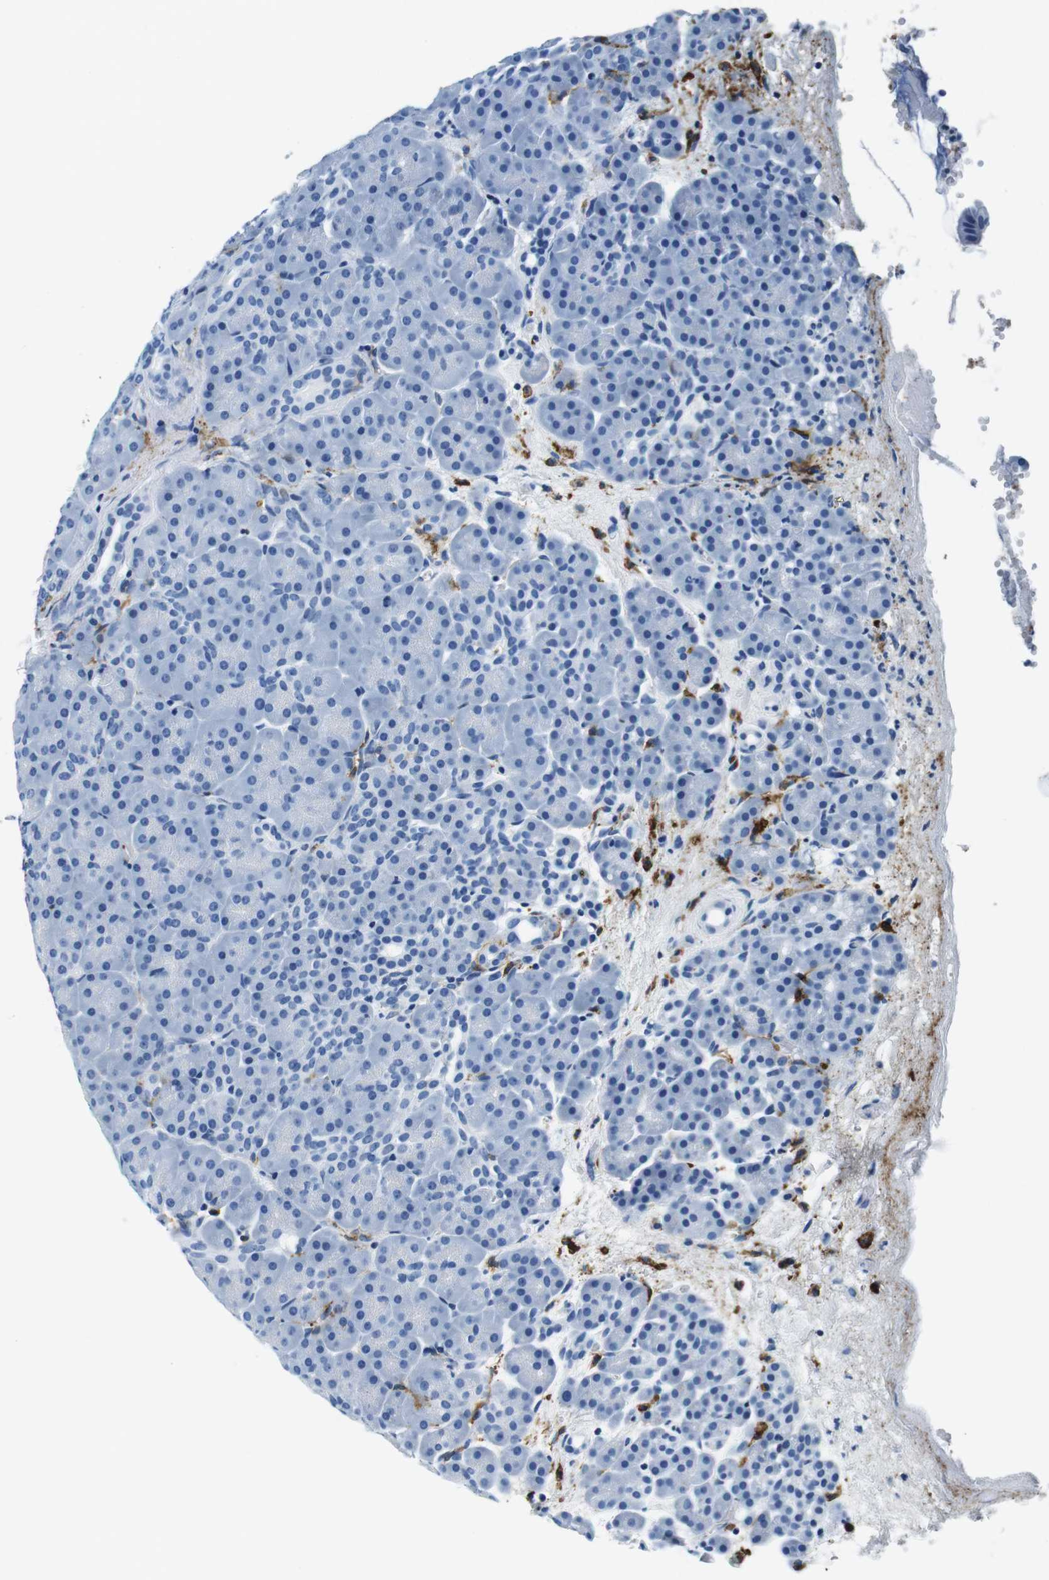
{"staining": {"intensity": "negative", "quantity": "none", "location": "none"}, "tissue": "pancreas", "cell_type": "Exocrine glandular cells", "image_type": "normal", "snomed": [{"axis": "morphology", "description": "Normal tissue, NOS"}, {"axis": "topography", "description": "Pancreas"}], "caption": "The immunohistochemistry (IHC) micrograph has no significant expression in exocrine glandular cells of pancreas.", "gene": "HLA", "patient": {"sex": "male", "age": 66}}